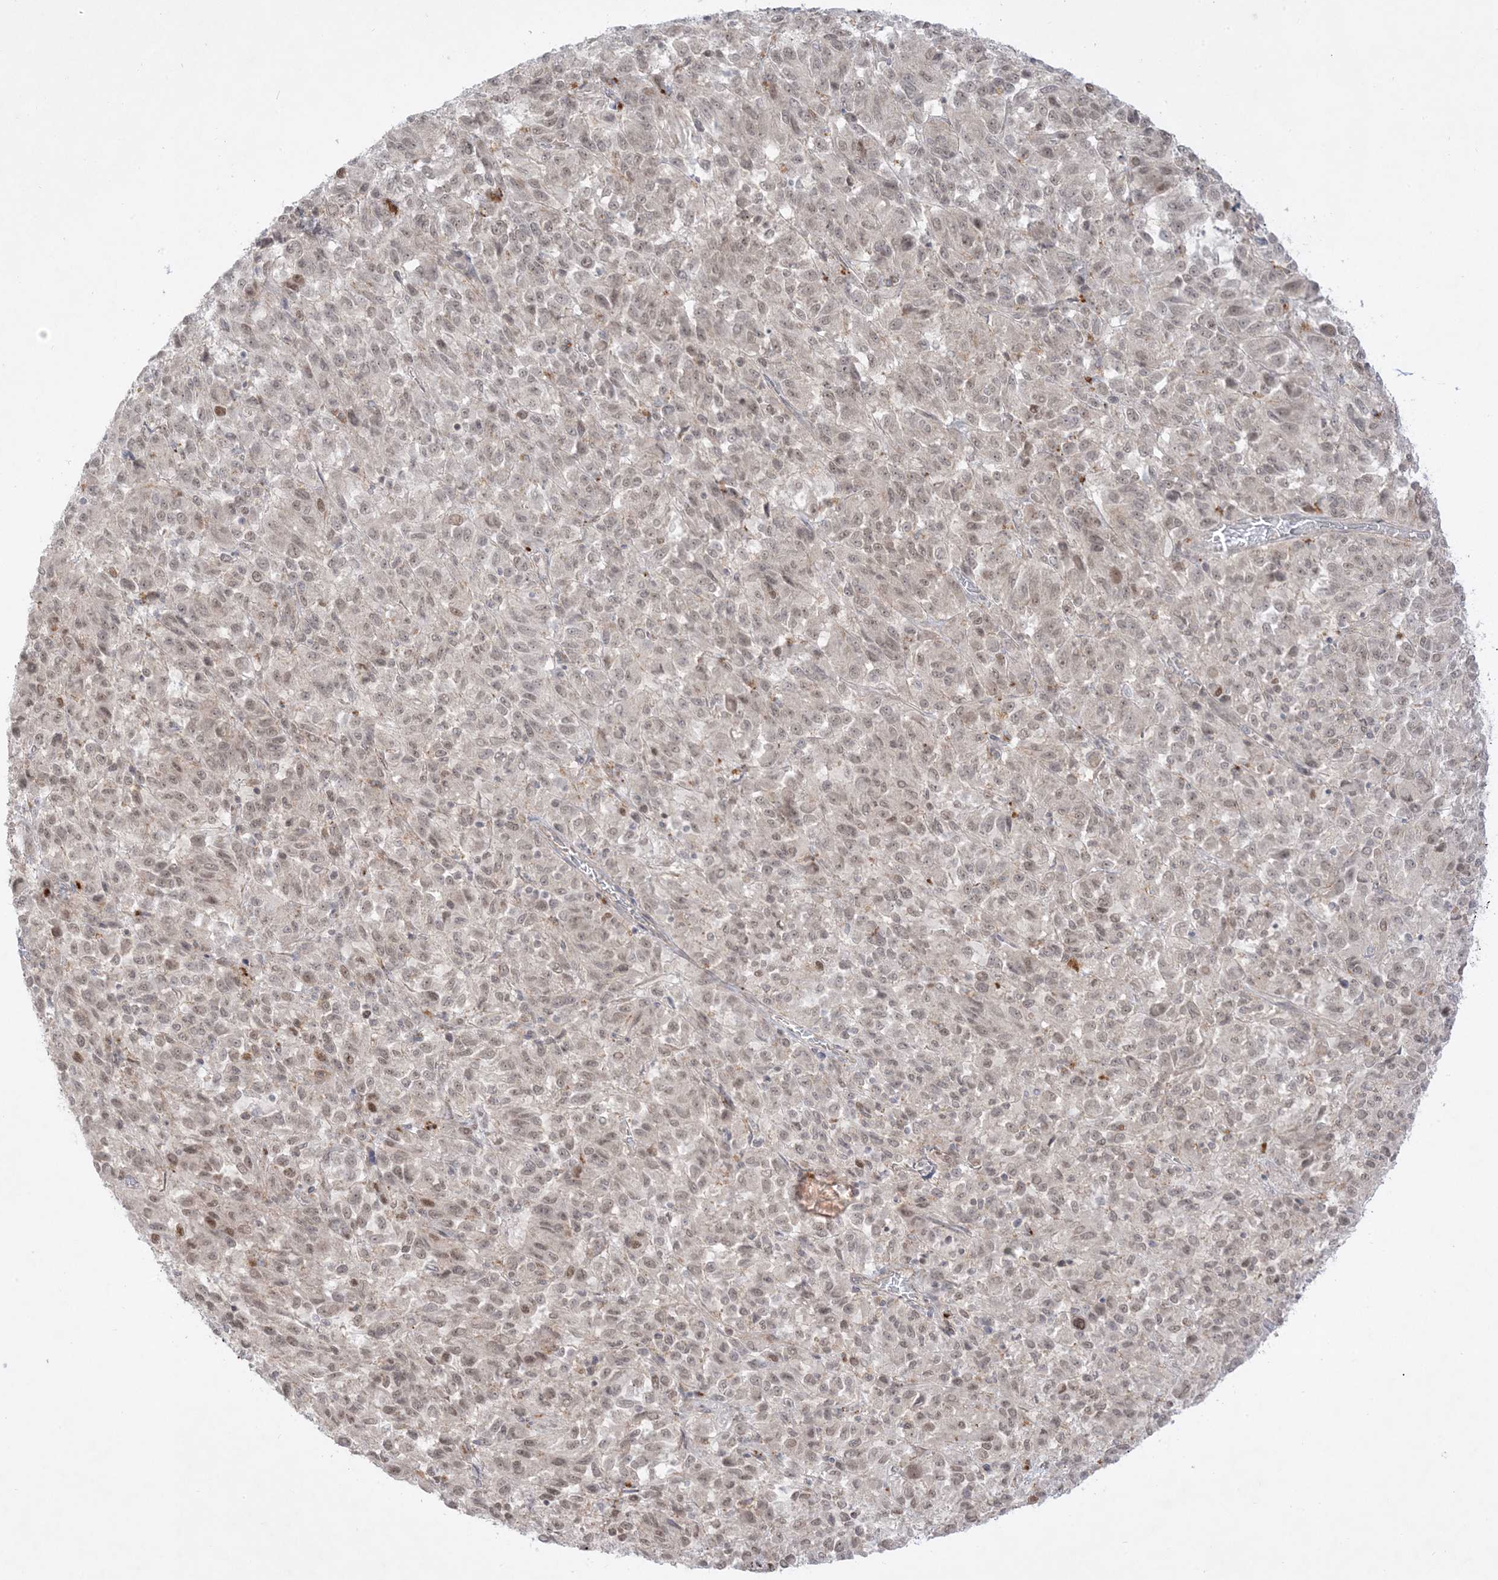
{"staining": {"intensity": "weak", "quantity": ">75%", "location": "nuclear"}, "tissue": "melanoma", "cell_type": "Tumor cells", "image_type": "cancer", "snomed": [{"axis": "morphology", "description": "Malignant melanoma, Metastatic site"}, {"axis": "topography", "description": "Lung"}], "caption": "A brown stain shows weak nuclear staining of a protein in malignant melanoma (metastatic site) tumor cells.", "gene": "PTK6", "patient": {"sex": "male", "age": 64}}